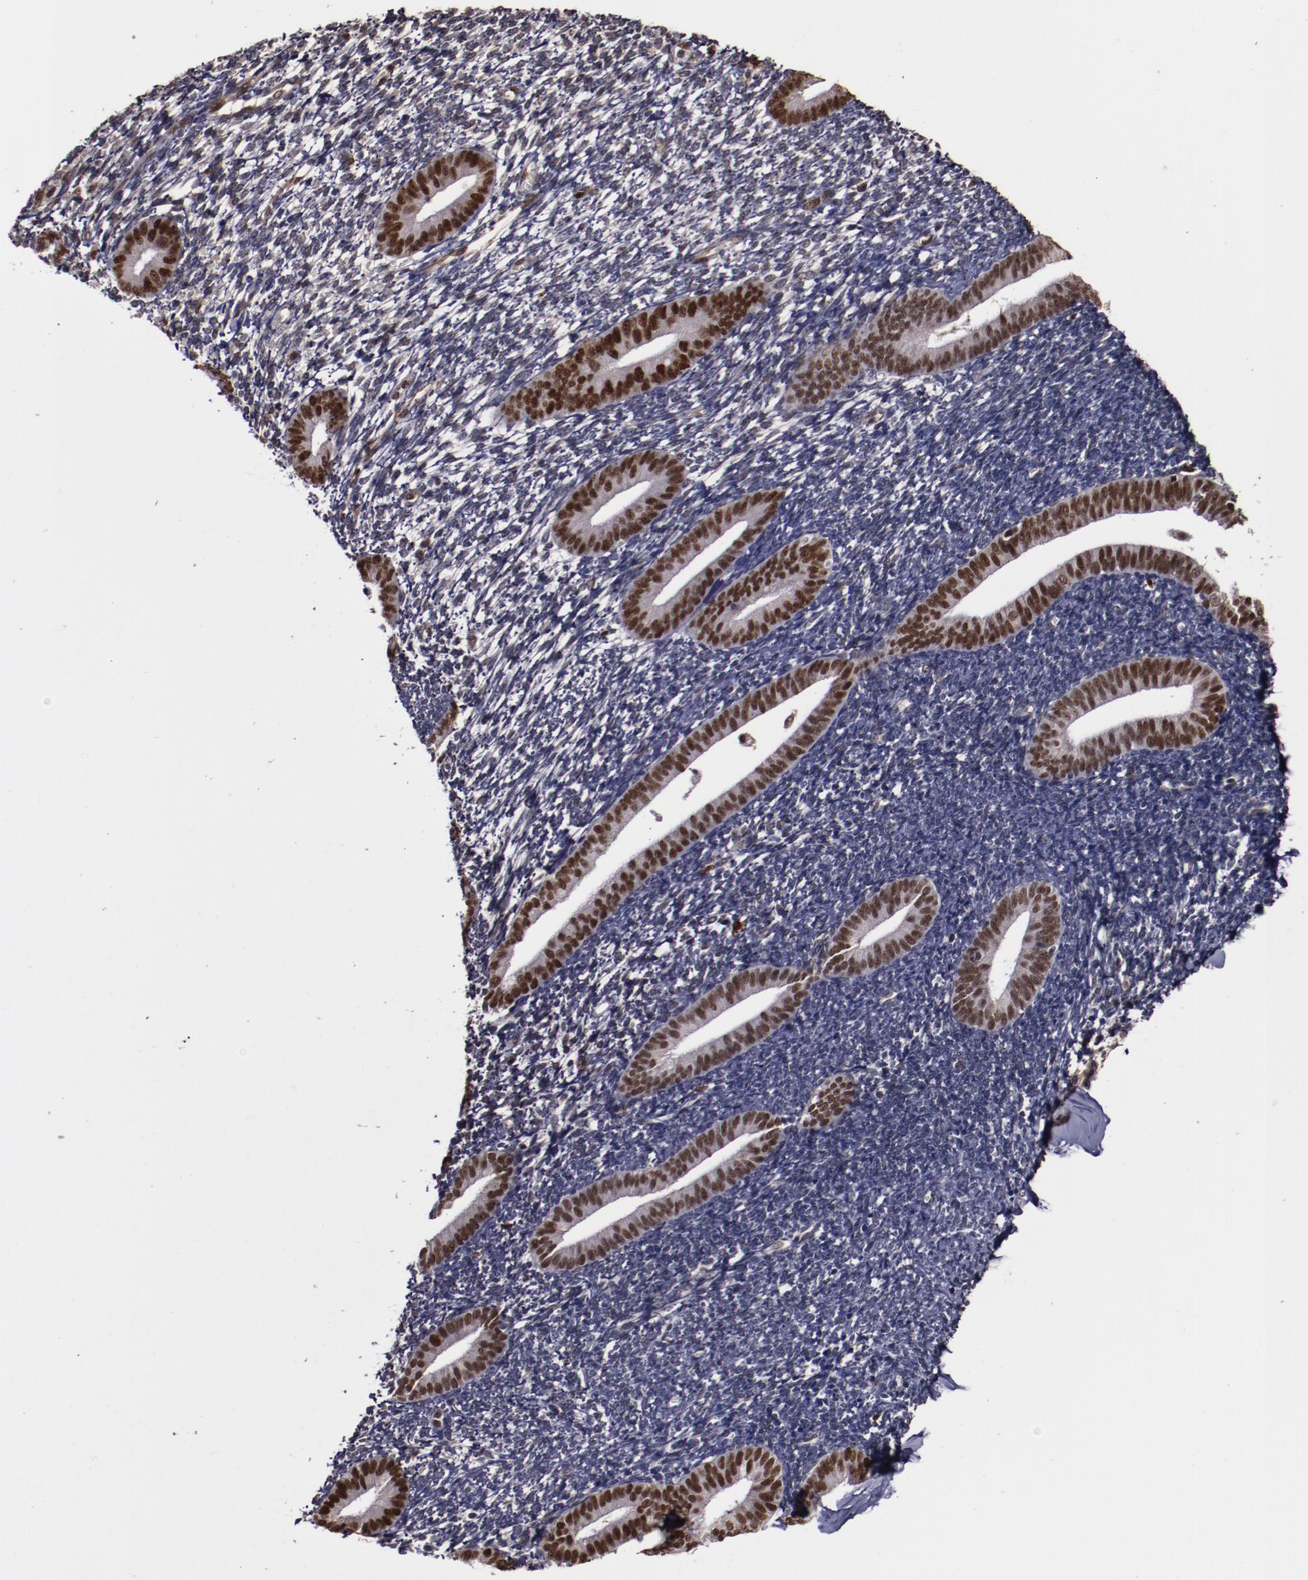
{"staining": {"intensity": "moderate", "quantity": "<25%", "location": "nuclear"}, "tissue": "endometrium", "cell_type": "Cells in endometrial stroma", "image_type": "normal", "snomed": [{"axis": "morphology", "description": "Normal tissue, NOS"}, {"axis": "topography", "description": "Smooth muscle"}, {"axis": "topography", "description": "Endometrium"}], "caption": "A brown stain labels moderate nuclear staining of a protein in cells in endometrial stroma of unremarkable human endometrium.", "gene": "CHEK2", "patient": {"sex": "female", "age": 57}}